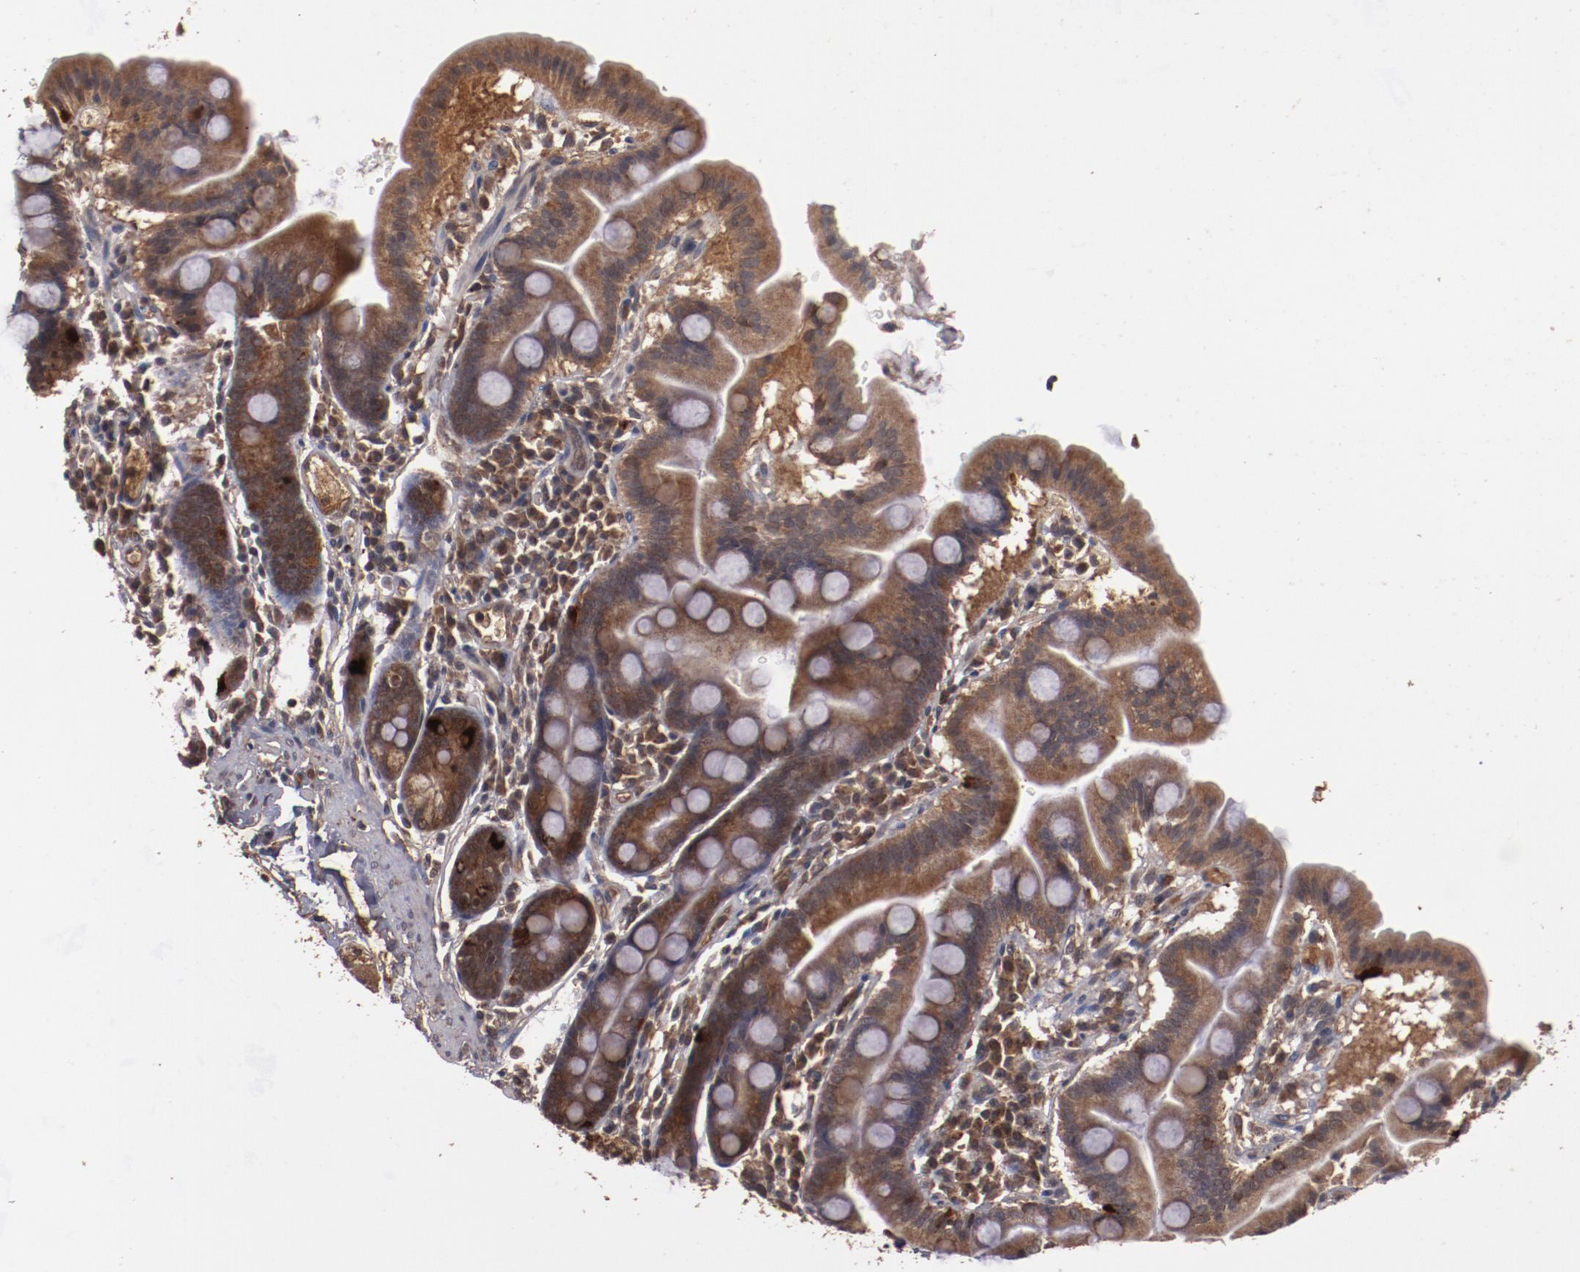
{"staining": {"intensity": "strong", "quantity": ">75%", "location": "cytoplasmic/membranous"}, "tissue": "duodenum", "cell_type": "Glandular cells", "image_type": "normal", "snomed": [{"axis": "morphology", "description": "Normal tissue, NOS"}, {"axis": "topography", "description": "Duodenum"}], "caption": "High-power microscopy captured an immunohistochemistry histopathology image of unremarkable duodenum, revealing strong cytoplasmic/membranous positivity in approximately >75% of glandular cells. The protein is shown in brown color, while the nuclei are stained blue.", "gene": "TENM1", "patient": {"sex": "male", "age": 50}}